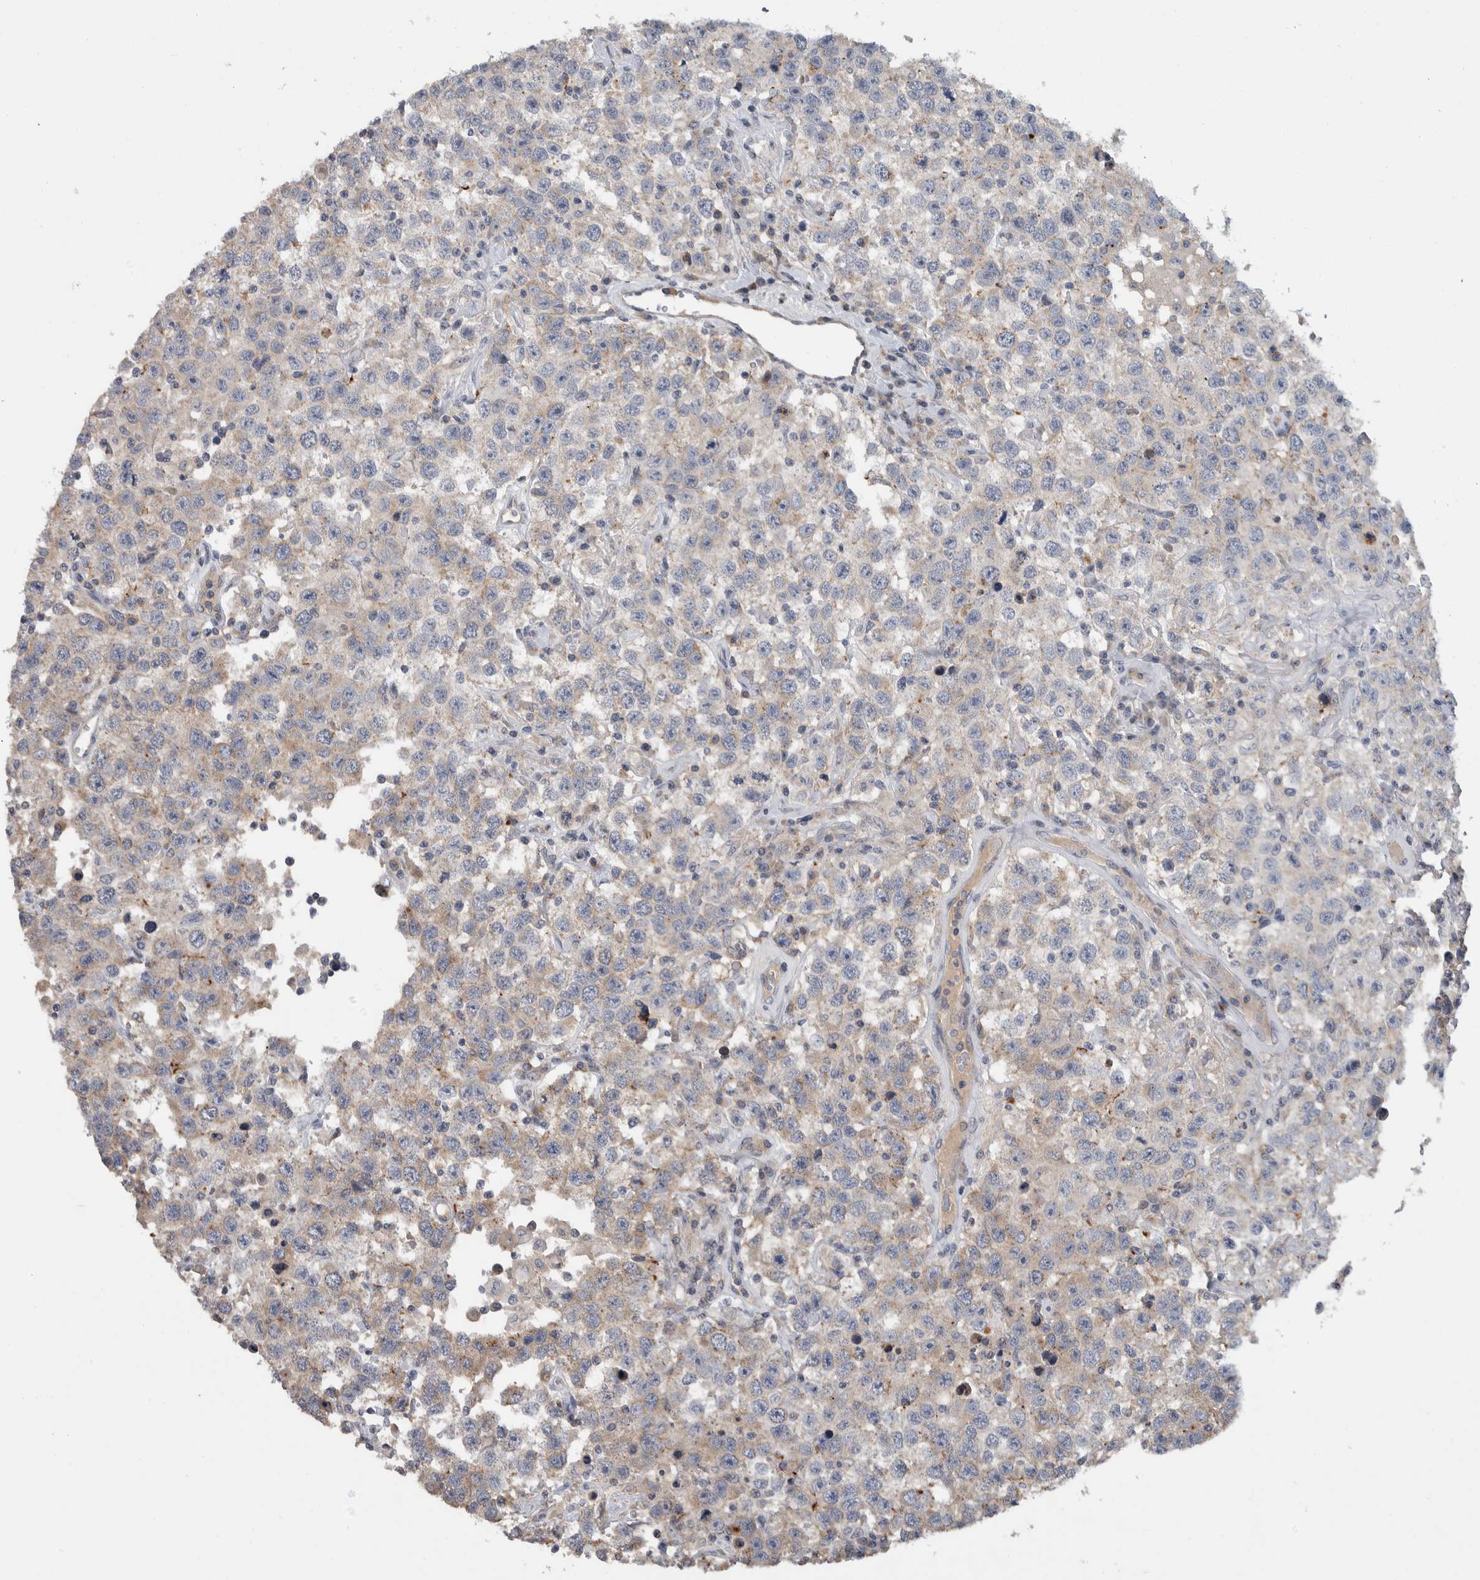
{"staining": {"intensity": "weak", "quantity": ">75%", "location": "cytoplasmic/membranous"}, "tissue": "testis cancer", "cell_type": "Tumor cells", "image_type": "cancer", "snomed": [{"axis": "morphology", "description": "Seminoma, NOS"}, {"axis": "topography", "description": "Testis"}], "caption": "A micrograph showing weak cytoplasmic/membranous positivity in about >75% of tumor cells in testis cancer, as visualized by brown immunohistochemical staining.", "gene": "FAM83G", "patient": {"sex": "male", "age": 41}}